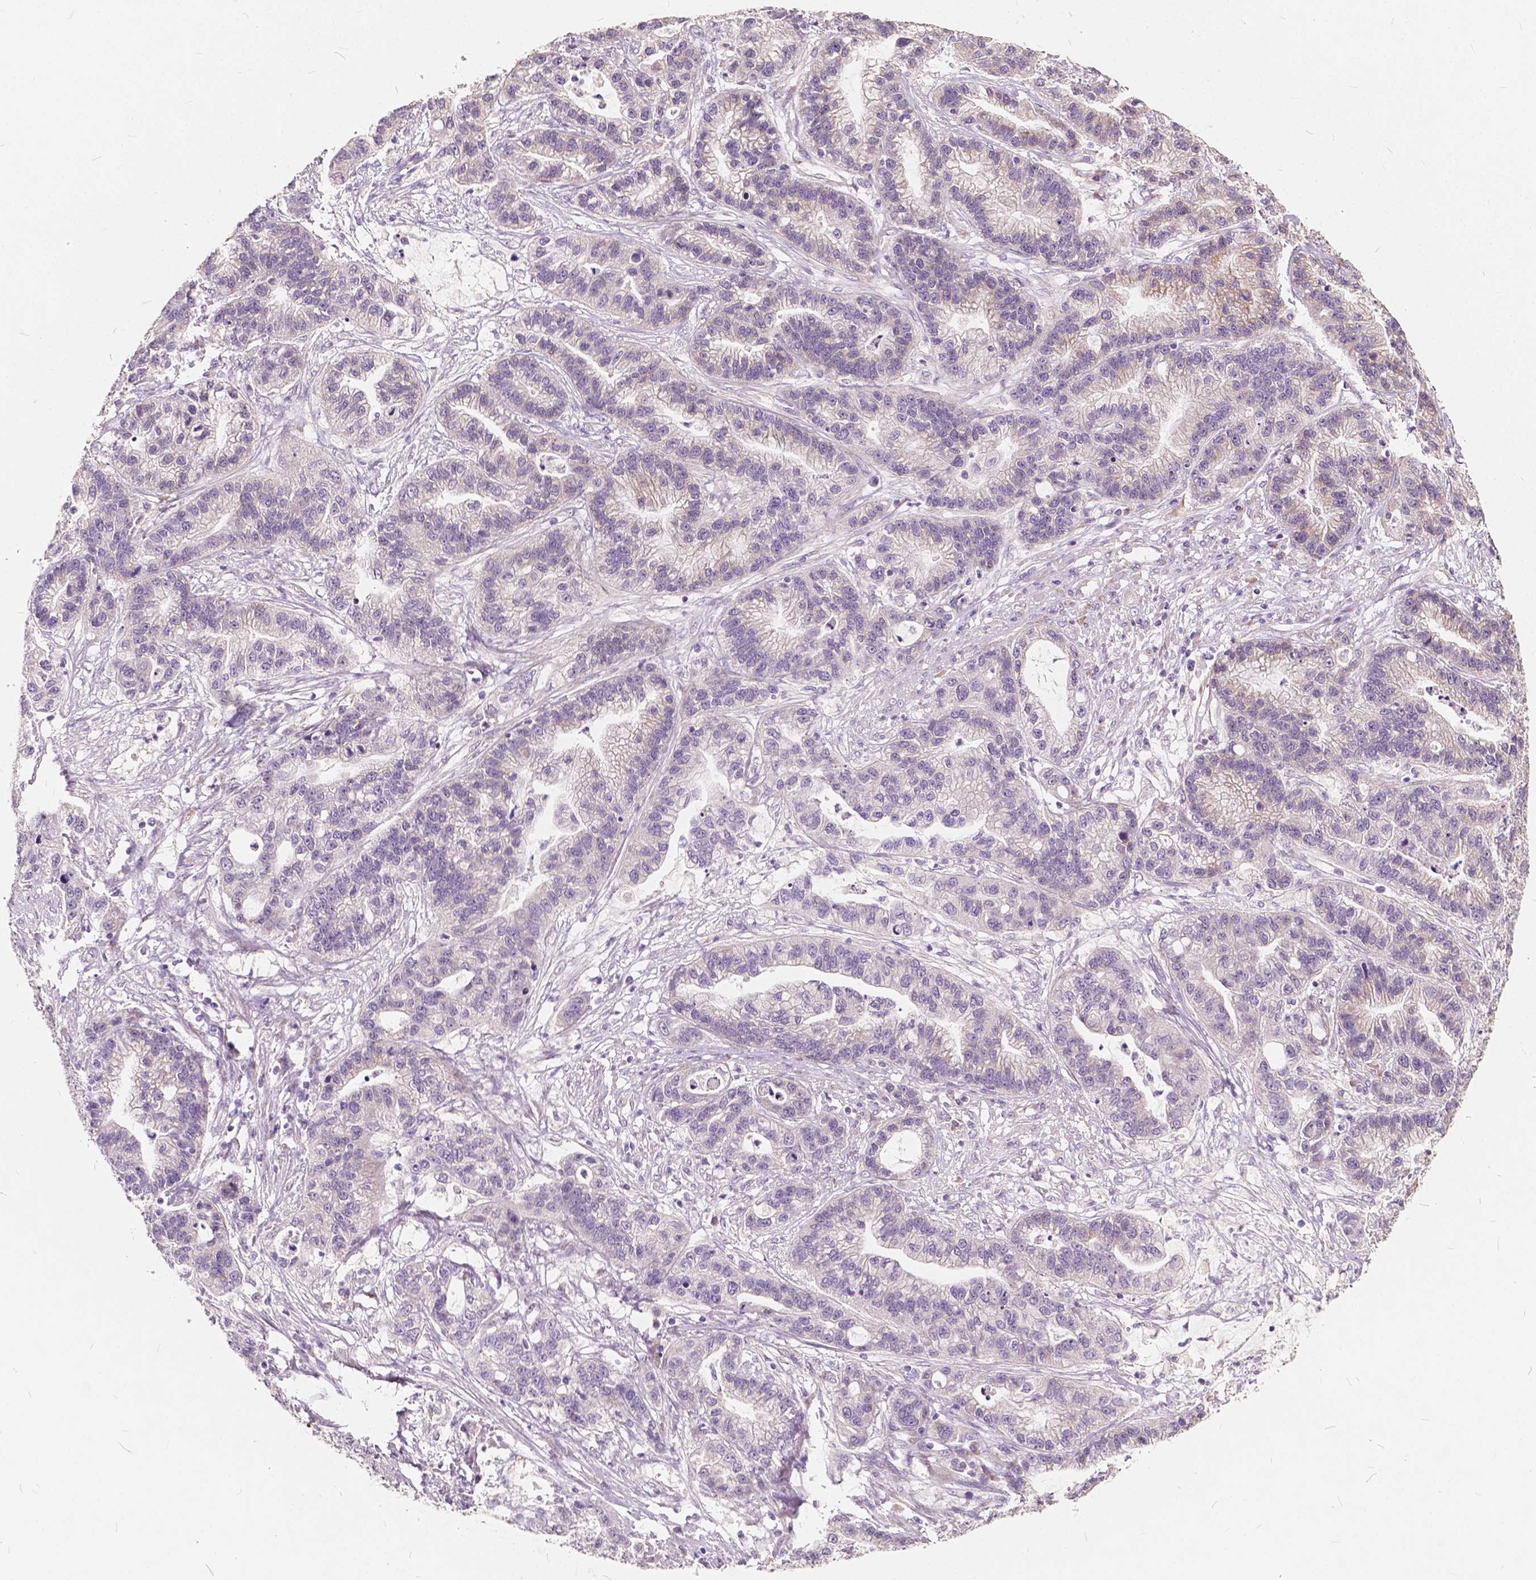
{"staining": {"intensity": "negative", "quantity": "none", "location": "none"}, "tissue": "stomach cancer", "cell_type": "Tumor cells", "image_type": "cancer", "snomed": [{"axis": "morphology", "description": "Adenocarcinoma, NOS"}, {"axis": "topography", "description": "Stomach"}], "caption": "There is no significant expression in tumor cells of adenocarcinoma (stomach).", "gene": "SLC7A8", "patient": {"sex": "male", "age": 83}}